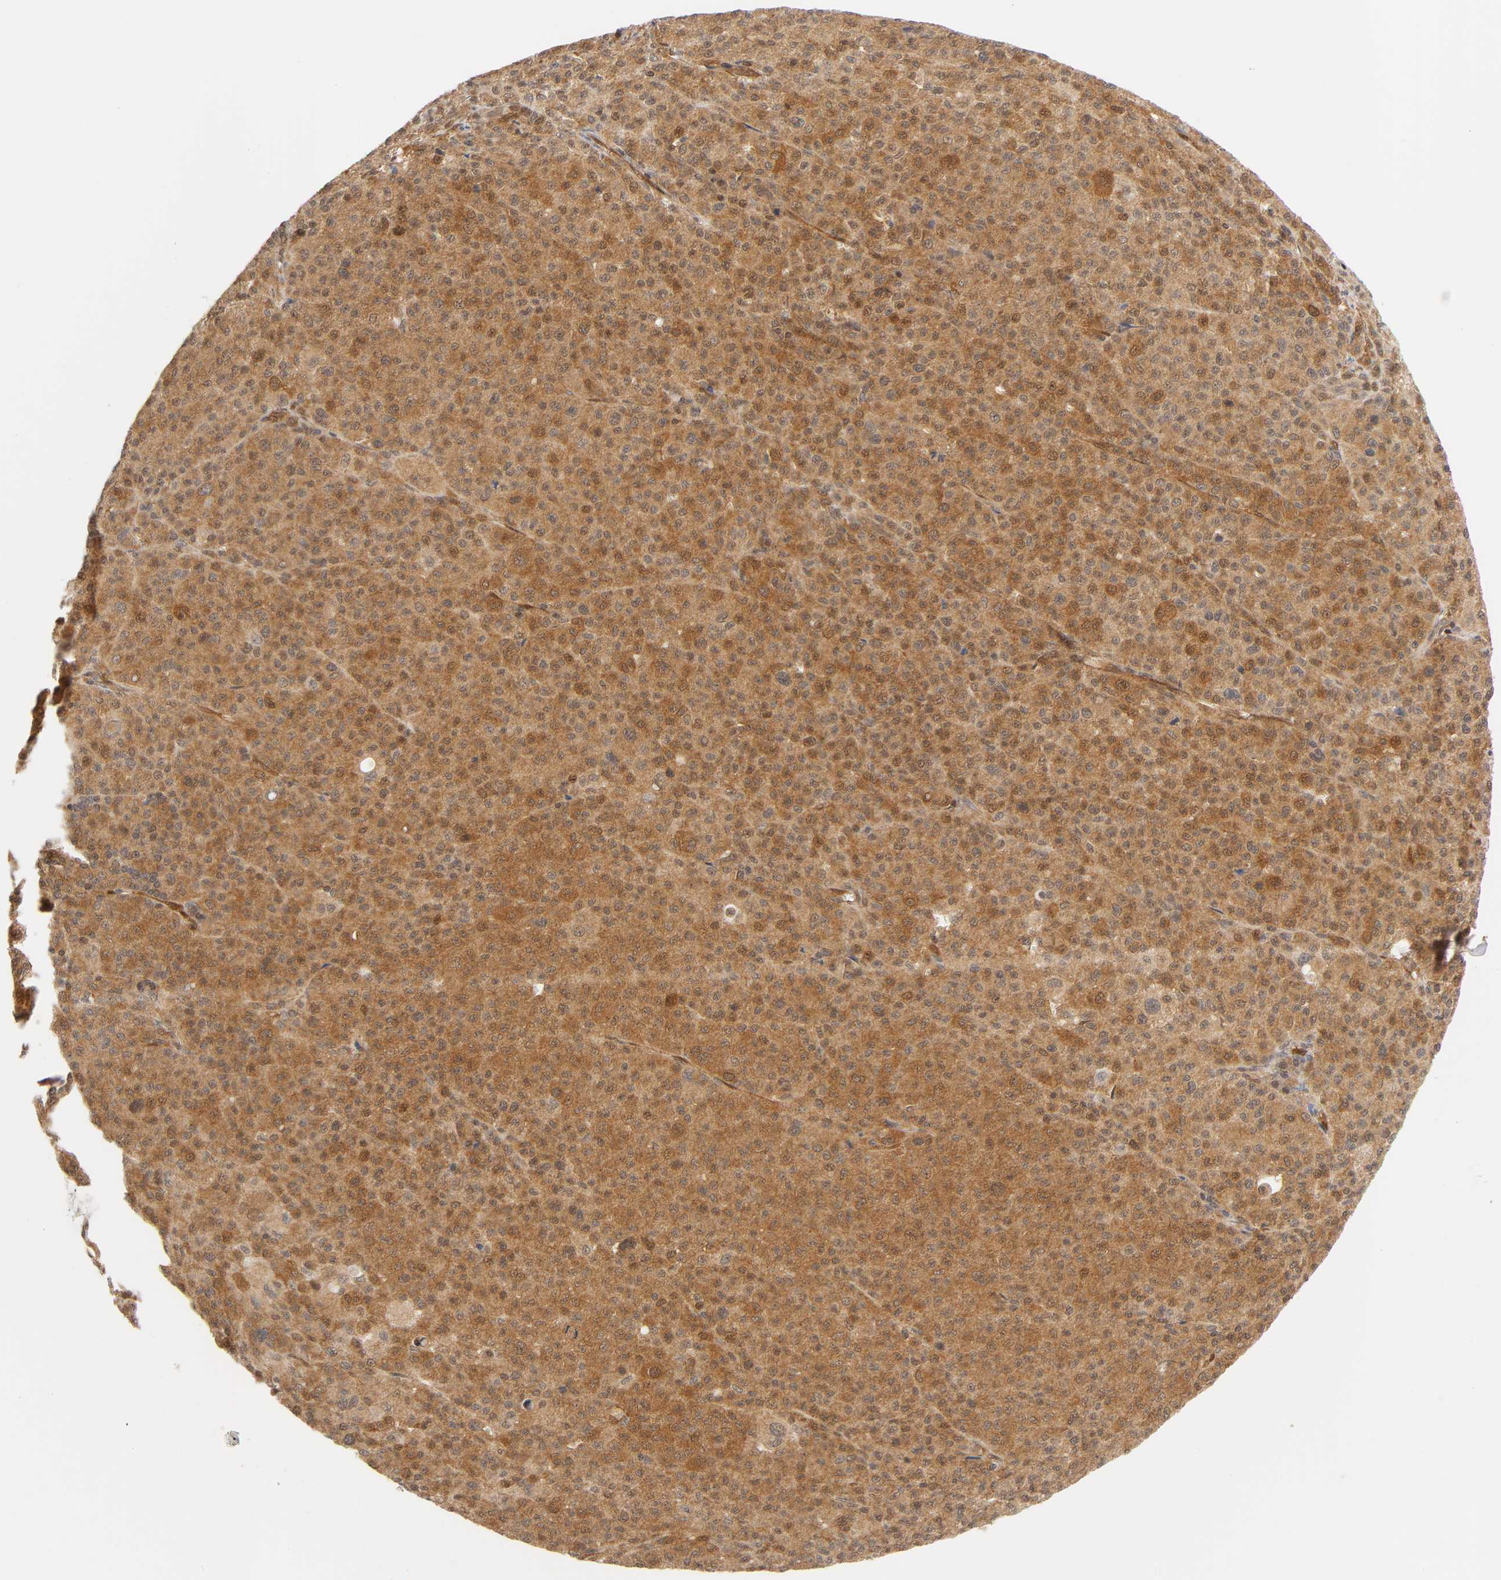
{"staining": {"intensity": "moderate", "quantity": ">75%", "location": "cytoplasmic/membranous,nuclear"}, "tissue": "melanoma", "cell_type": "Tumor cells", "image_type": "cancer", "snomed": [{"axis": "morphology", "description": "Malignant melanoma, Metastatic site"}, {"axis": "topography", "description": "Skin"}], "caption": "Protein staining of malignant melanoma (metastatic site) tissue exhibits moderate cytoplasmic/membranous and nuclear positivity in approximately >75% of tumor cells.", "gene": "CDC37", "patient": {"sex": "female", "age": 74}}